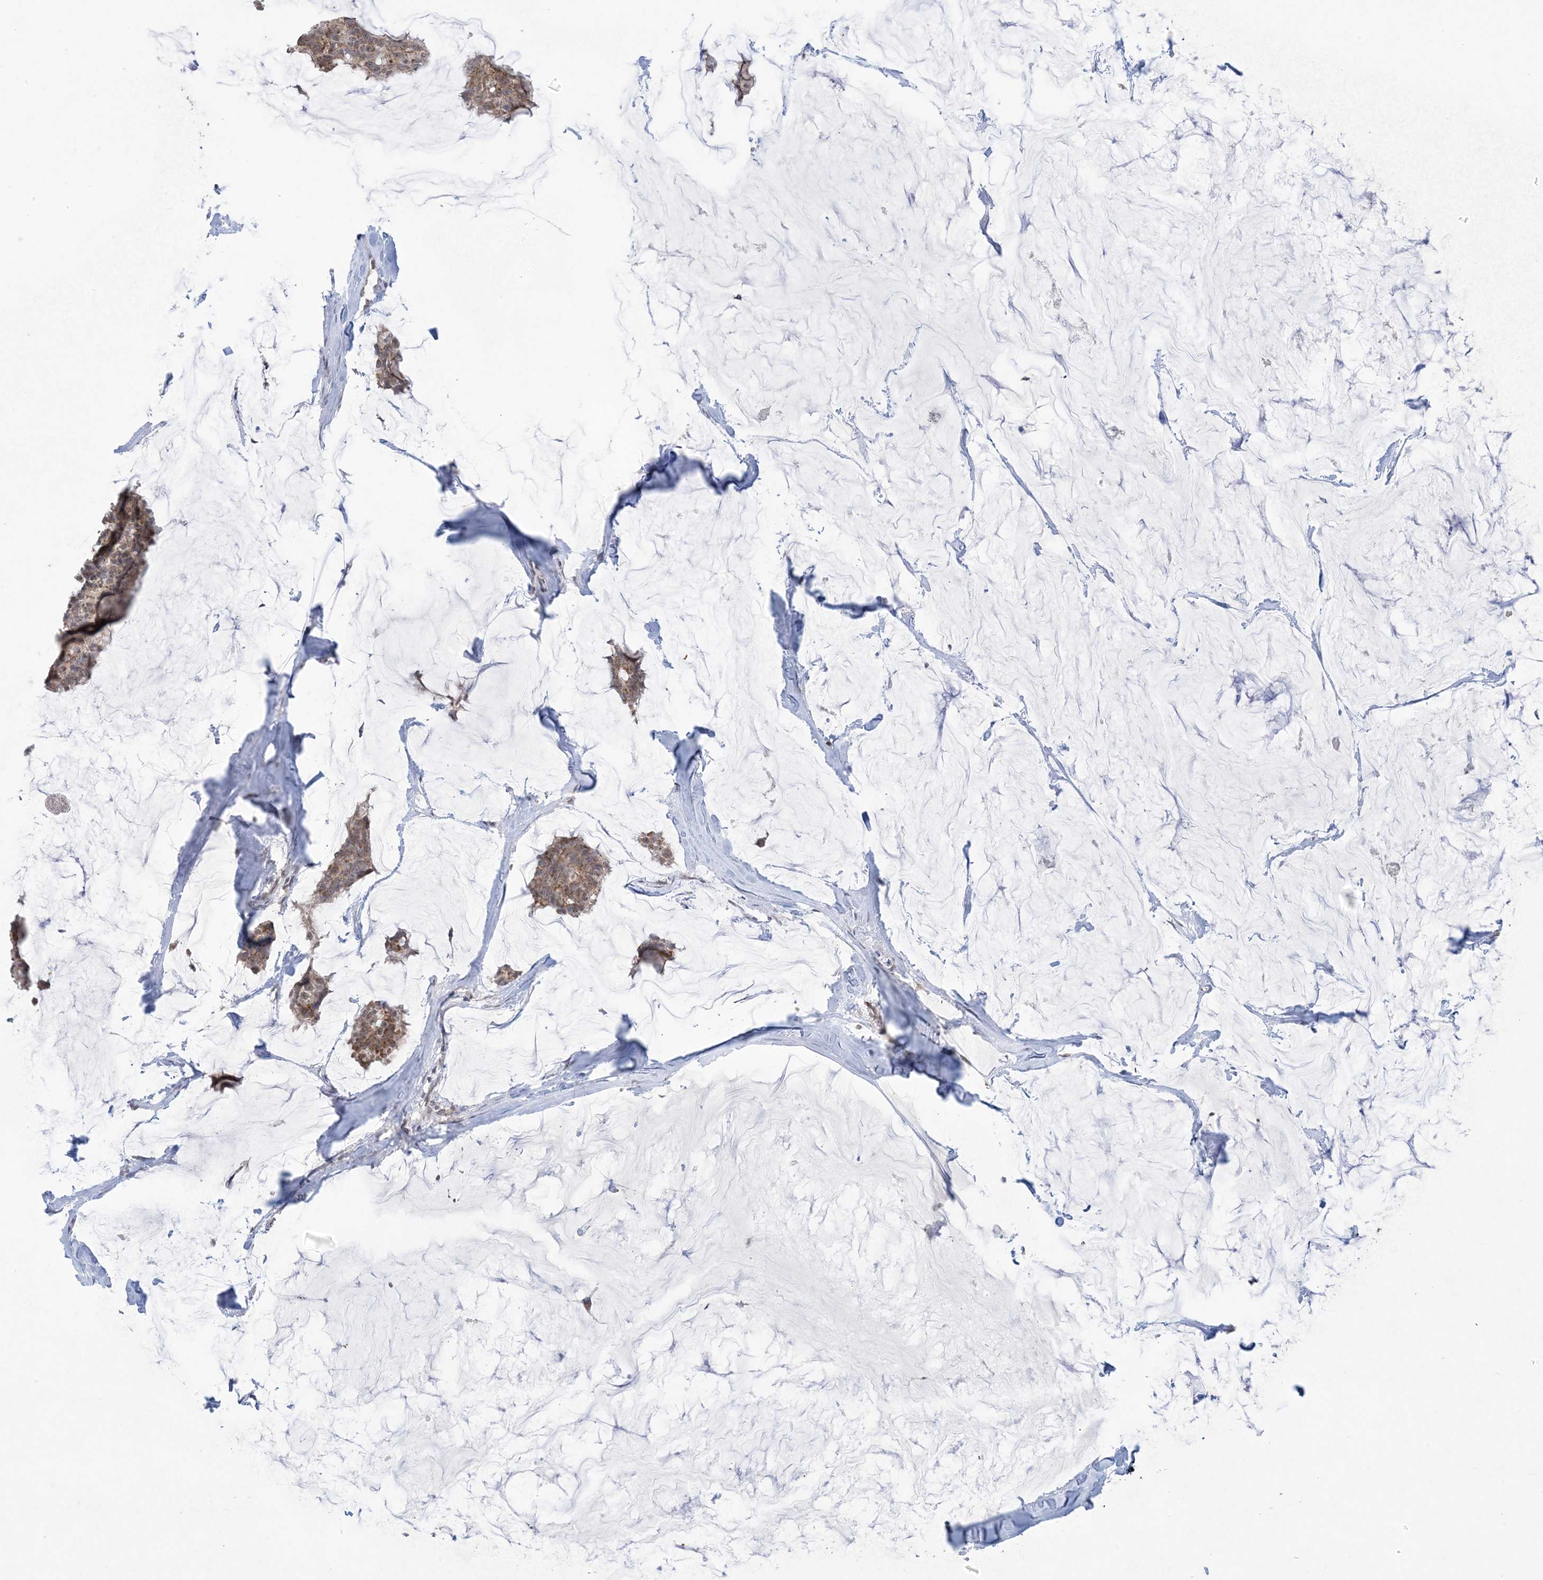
{"staining": {"intensity": "moderate", "quantity": ">75%", "location": "cytoplasmic/membranous"}, "tissue": "breast cancer", "cell_type": "Tumor cells", "image_type": "cancer", "snomed": [{"axis": "morphology", "description": "Duct carcinoma"}, {"axis": "topography", "description": "Breast"}], "caption": "Immunohistochemical staining of intraductal carcinoma (breast) shows medium levels of moderate cytoplasmic/membranous expression in approximately >75% of tumor cells.", "gene": "TRMT10C", "patient": {"sex": "female", "age": 93}}